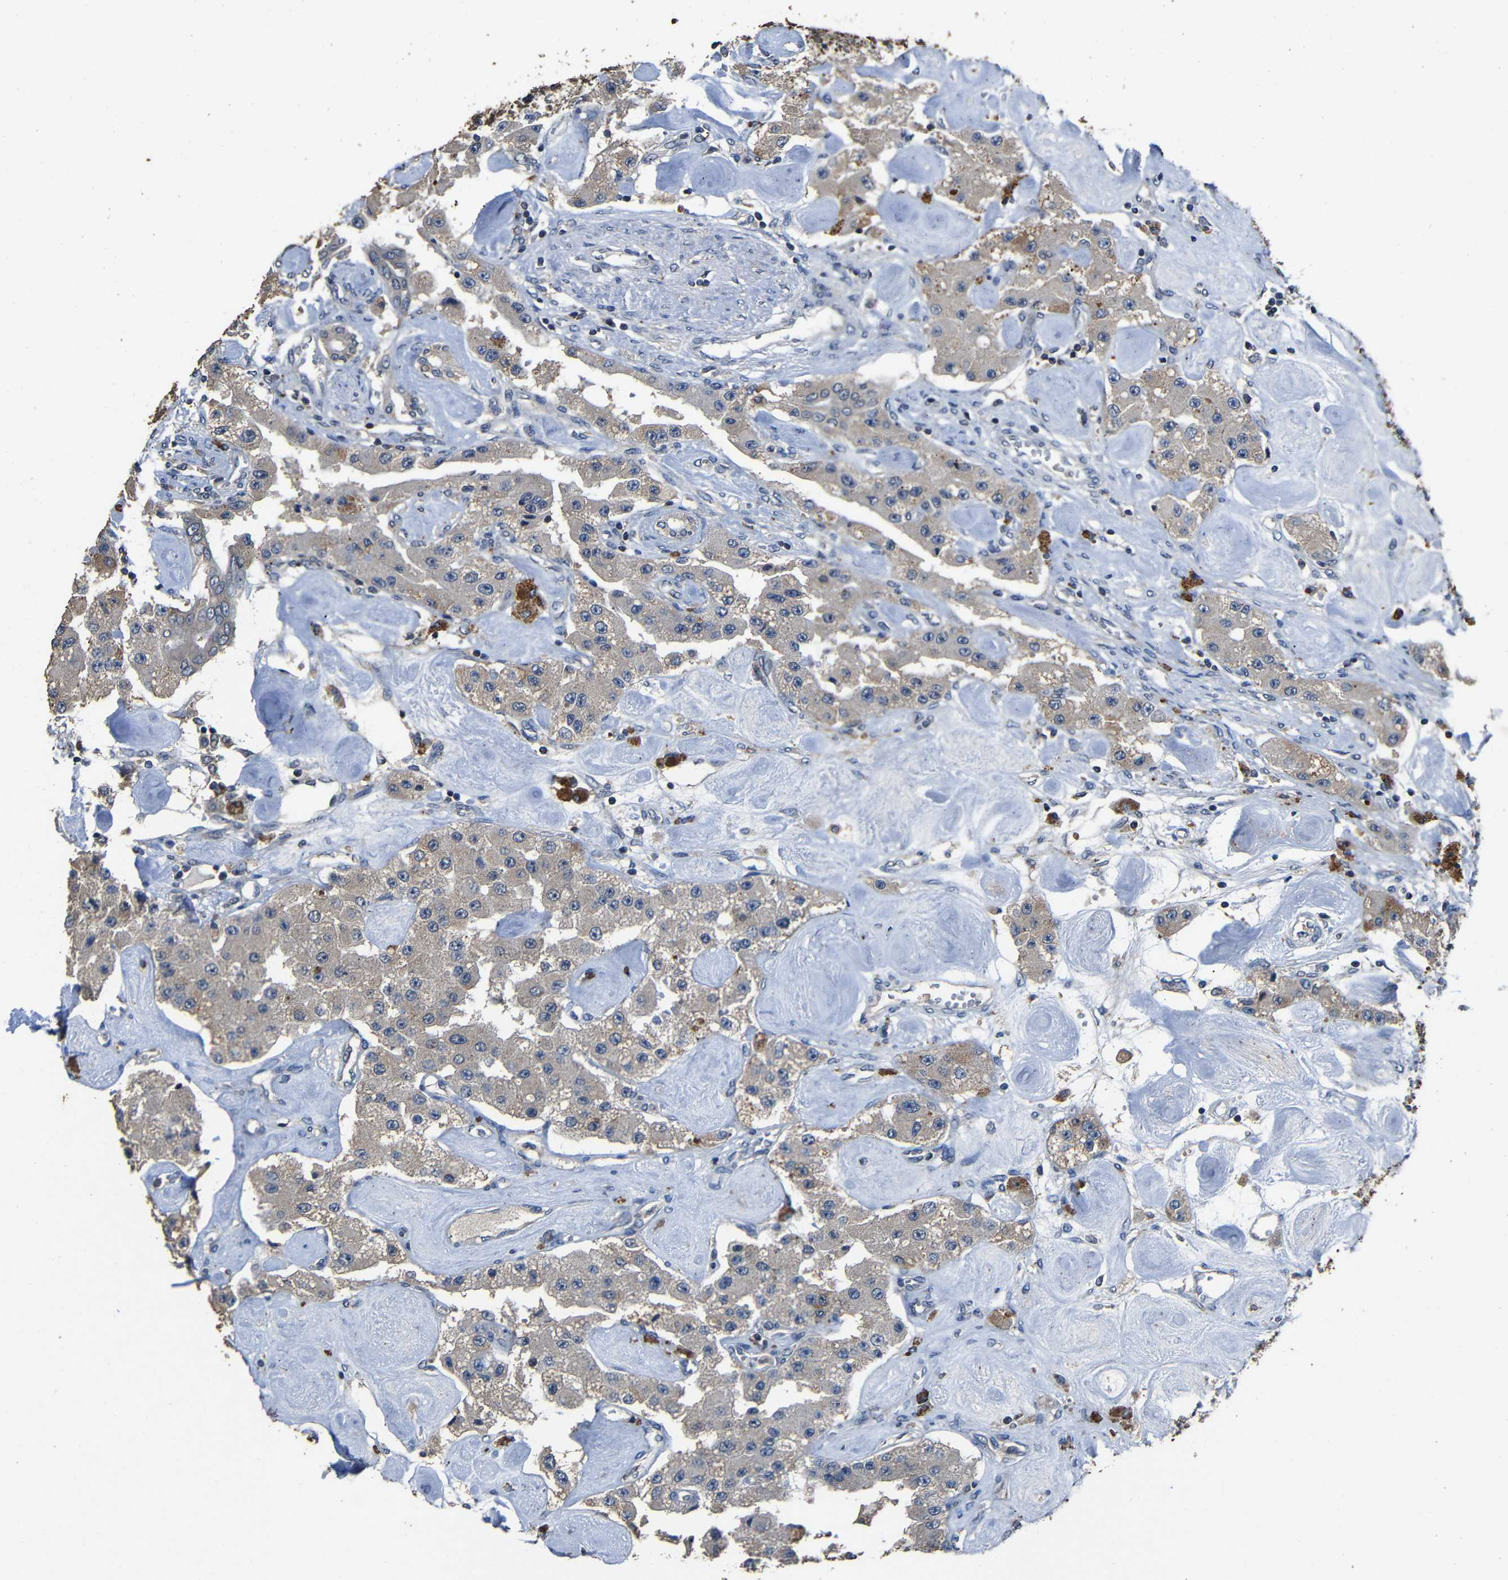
{"staining": {"intensity": "weak", "quantity": ">75%", "location": "cytoplasmic/membranous"}, "tissue": "carcinoid", "cell_type": "Tumor cells", "image_type": "cancer", "snomed": [{"axis": "morphology", "description": "Carcinoid, malignant, NOS"}, {"axis": "topography", "description": "Pancreas"}], "caption": "A micrograph showing weak cytoplasmic/membranous staining in approximately >75% of tumor cells in malignant carcinoid, as visualized by brown immunohistochemical staining.", "gene": "C6orf89", "patient": {"sex": "male", "age": 41}}